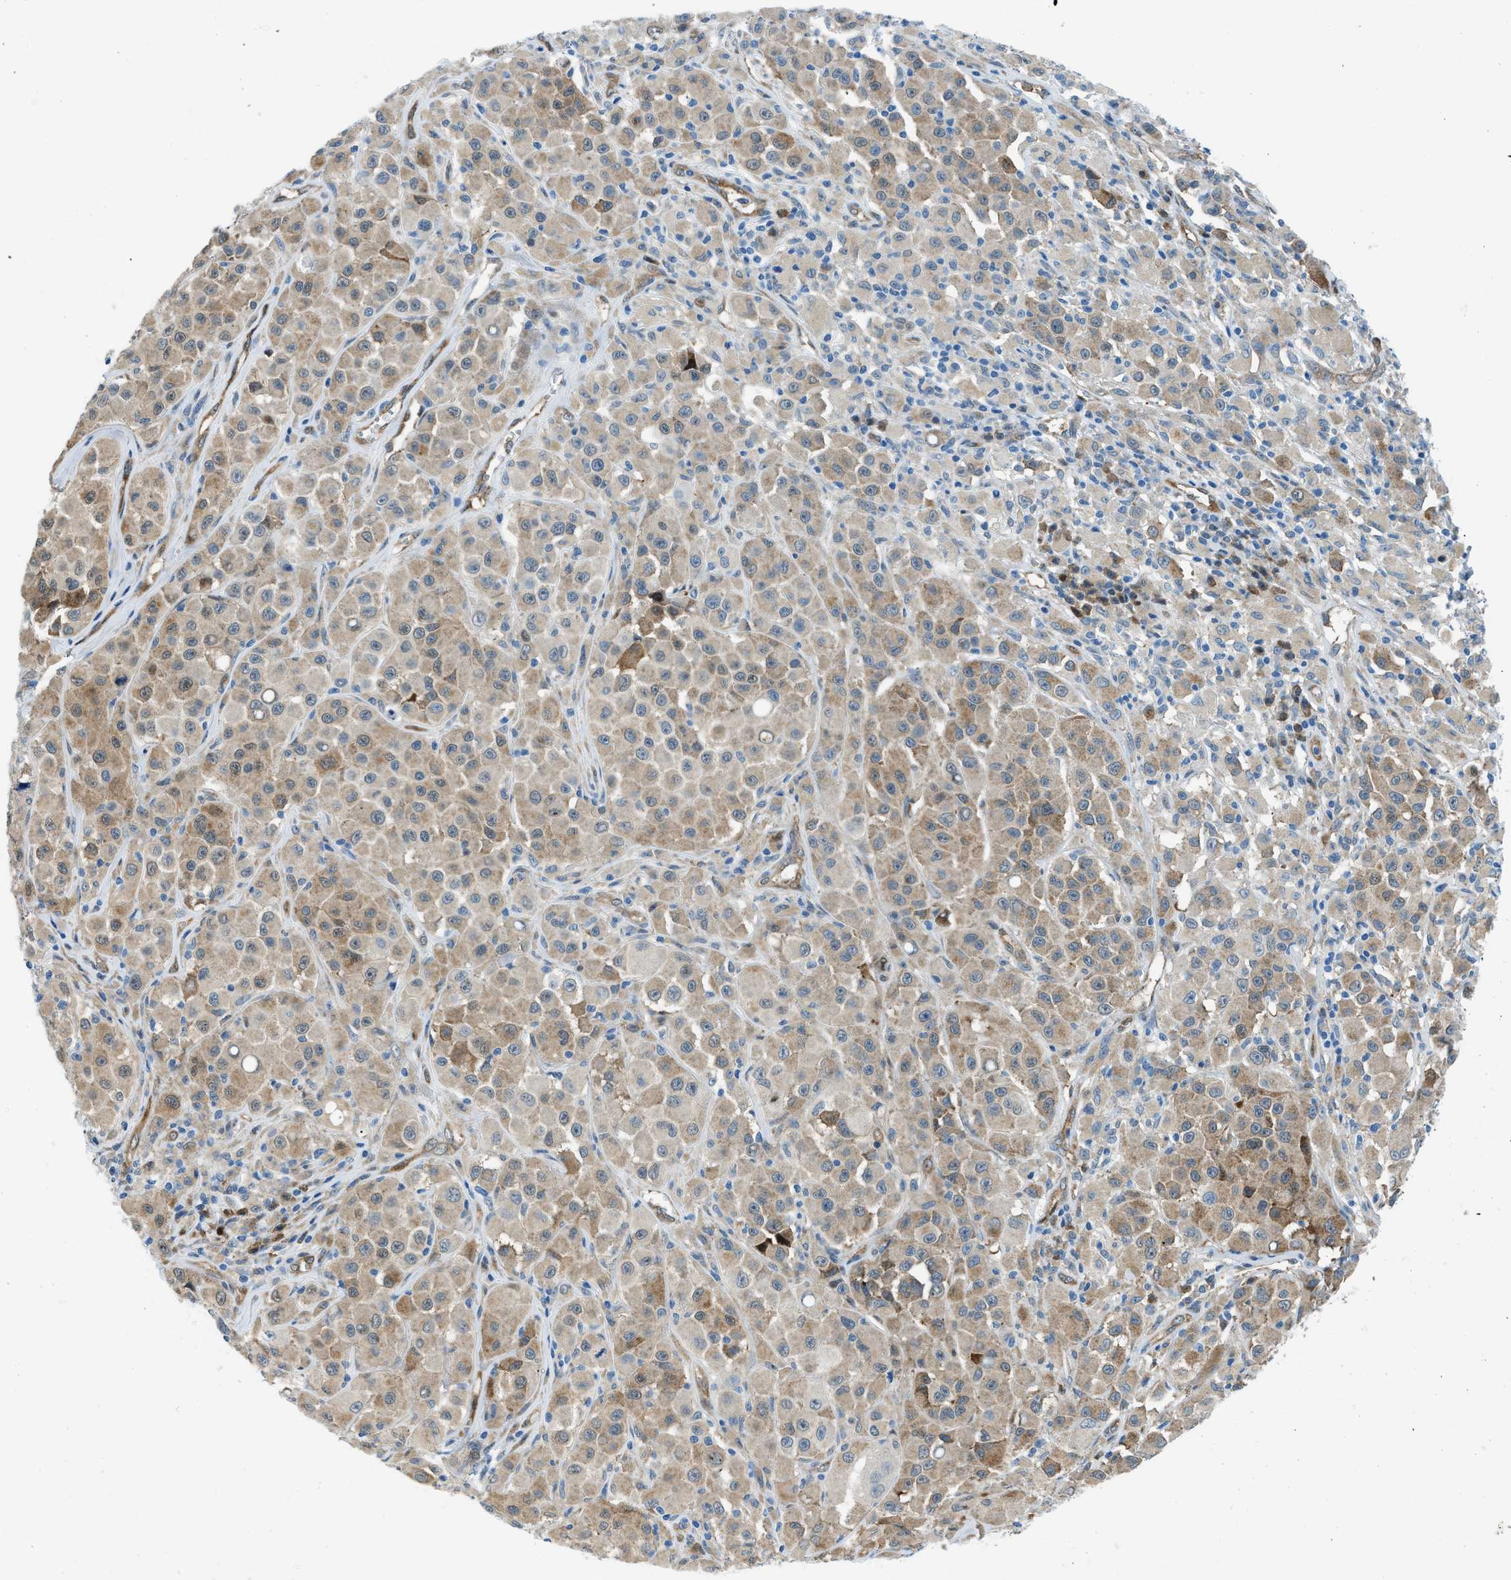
{"staining": {"intensity": "moderate", "quantity": ">75%", "location": "cytoplasmic/membranous"}, "tissue": "melanoma", "cell_type": "Tumor cells", "image_type": "cancer", "snomed": [{"axis": "morphology", "description": "Malignant melanoma, NOS"}, {"axis": "topography", "description": "Skin"}], "caption": "Immunohistochemistry histopathology image of human malignant melanoma stained for a protein (brown), which displays medium levels of moderate cytoplasmic/membranous positivity in approximately >75% of tumor cells.", "gene": "YWHAE", "patient": {"sex": "male", "age": 84}}